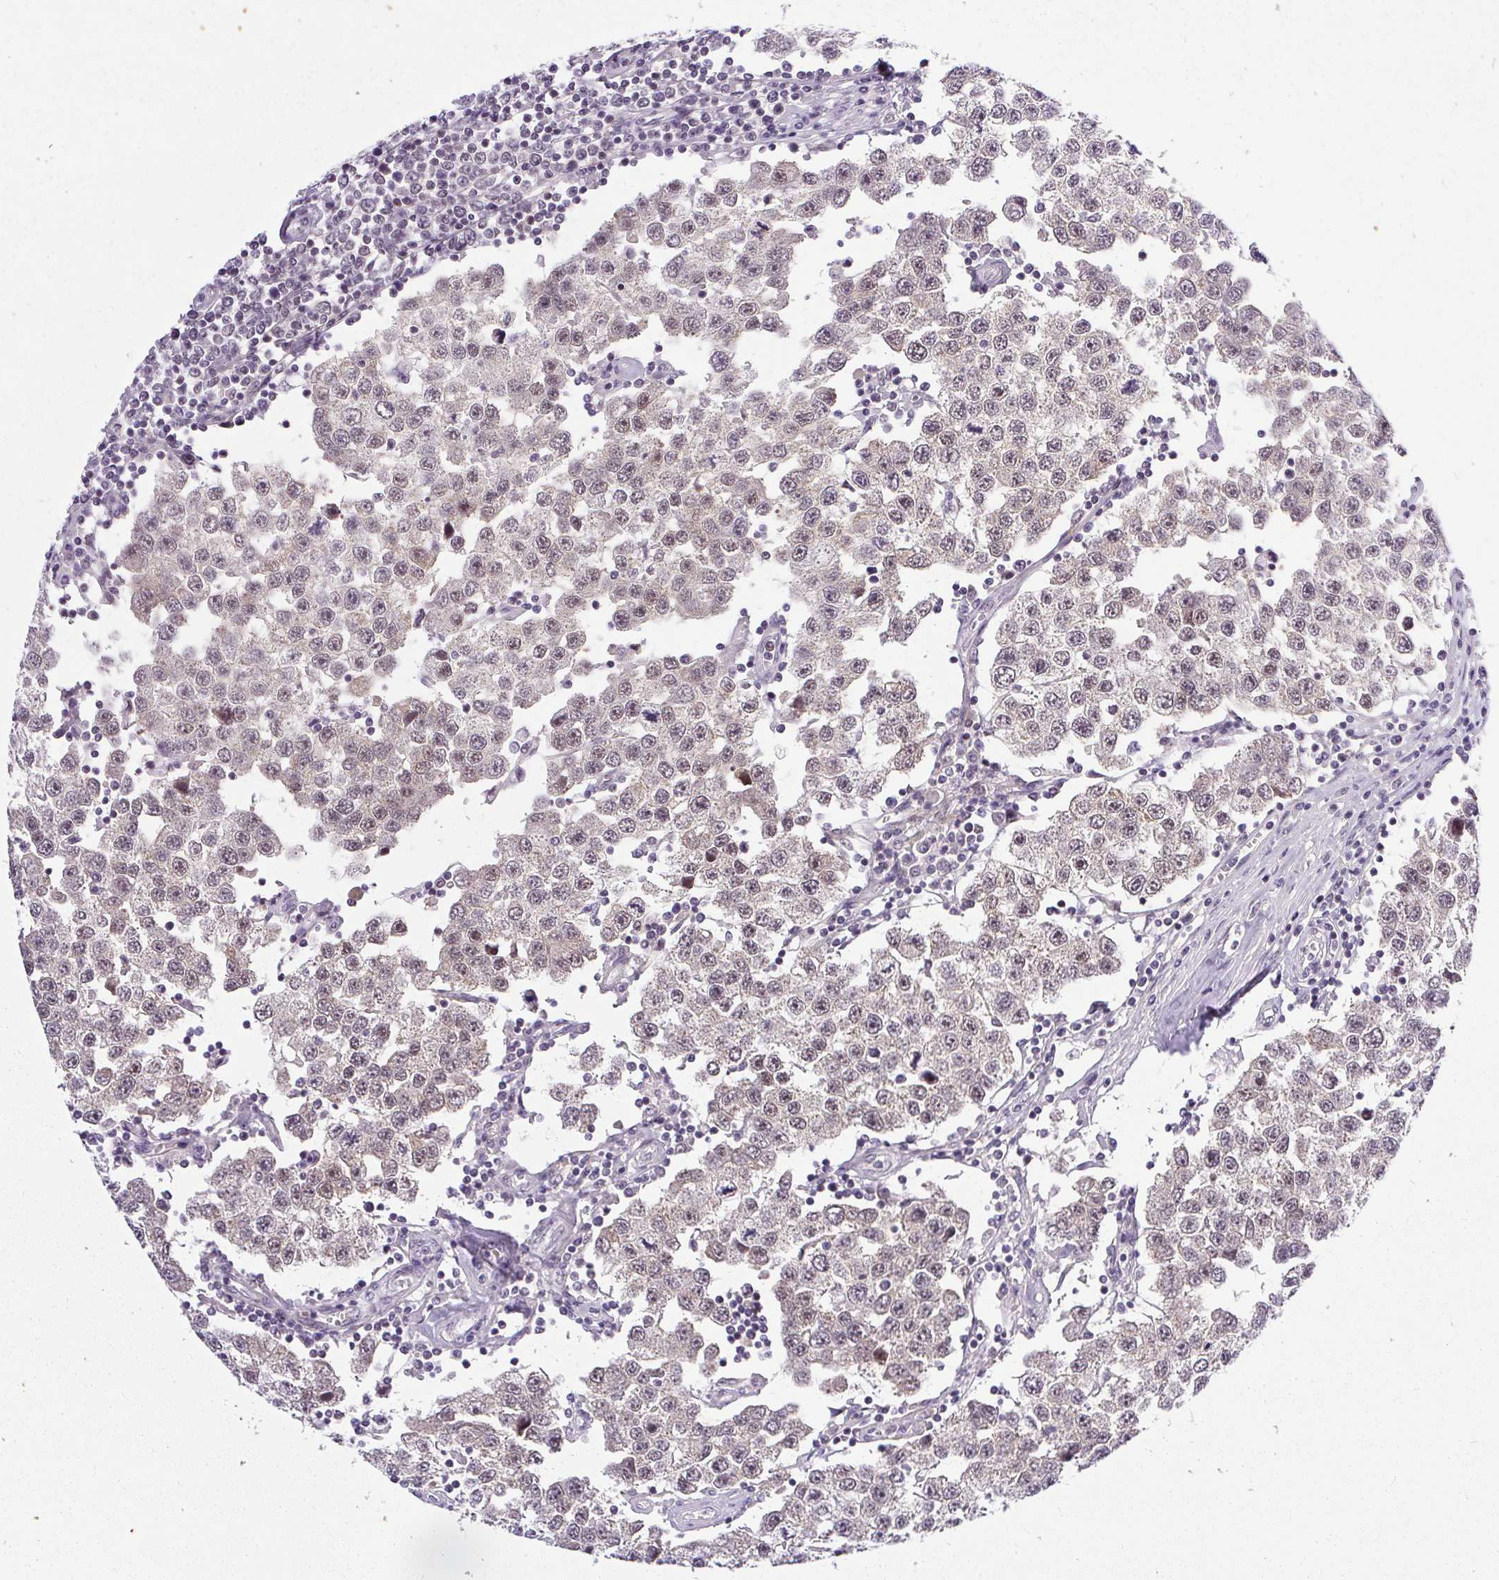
{"staining": {"intensity": "weak", "quantity": ">75%", "location": "nuclear"}, "tissue": "testis cancer", "cell_type": "Tumor cells", "image_type": "cancer", "snomed": [{"axis": "morphology", "description": "Seminoma, NOS"}, {"axis": "topography", "description": "Testis"}], "caption": "This is a histology image of immunohistochemistry staining of testis cancer, which shows weak staining in the nuclear of tumor cells.", "gene": "FAM117B", "patient": {"sex": "male", "age": 34}}